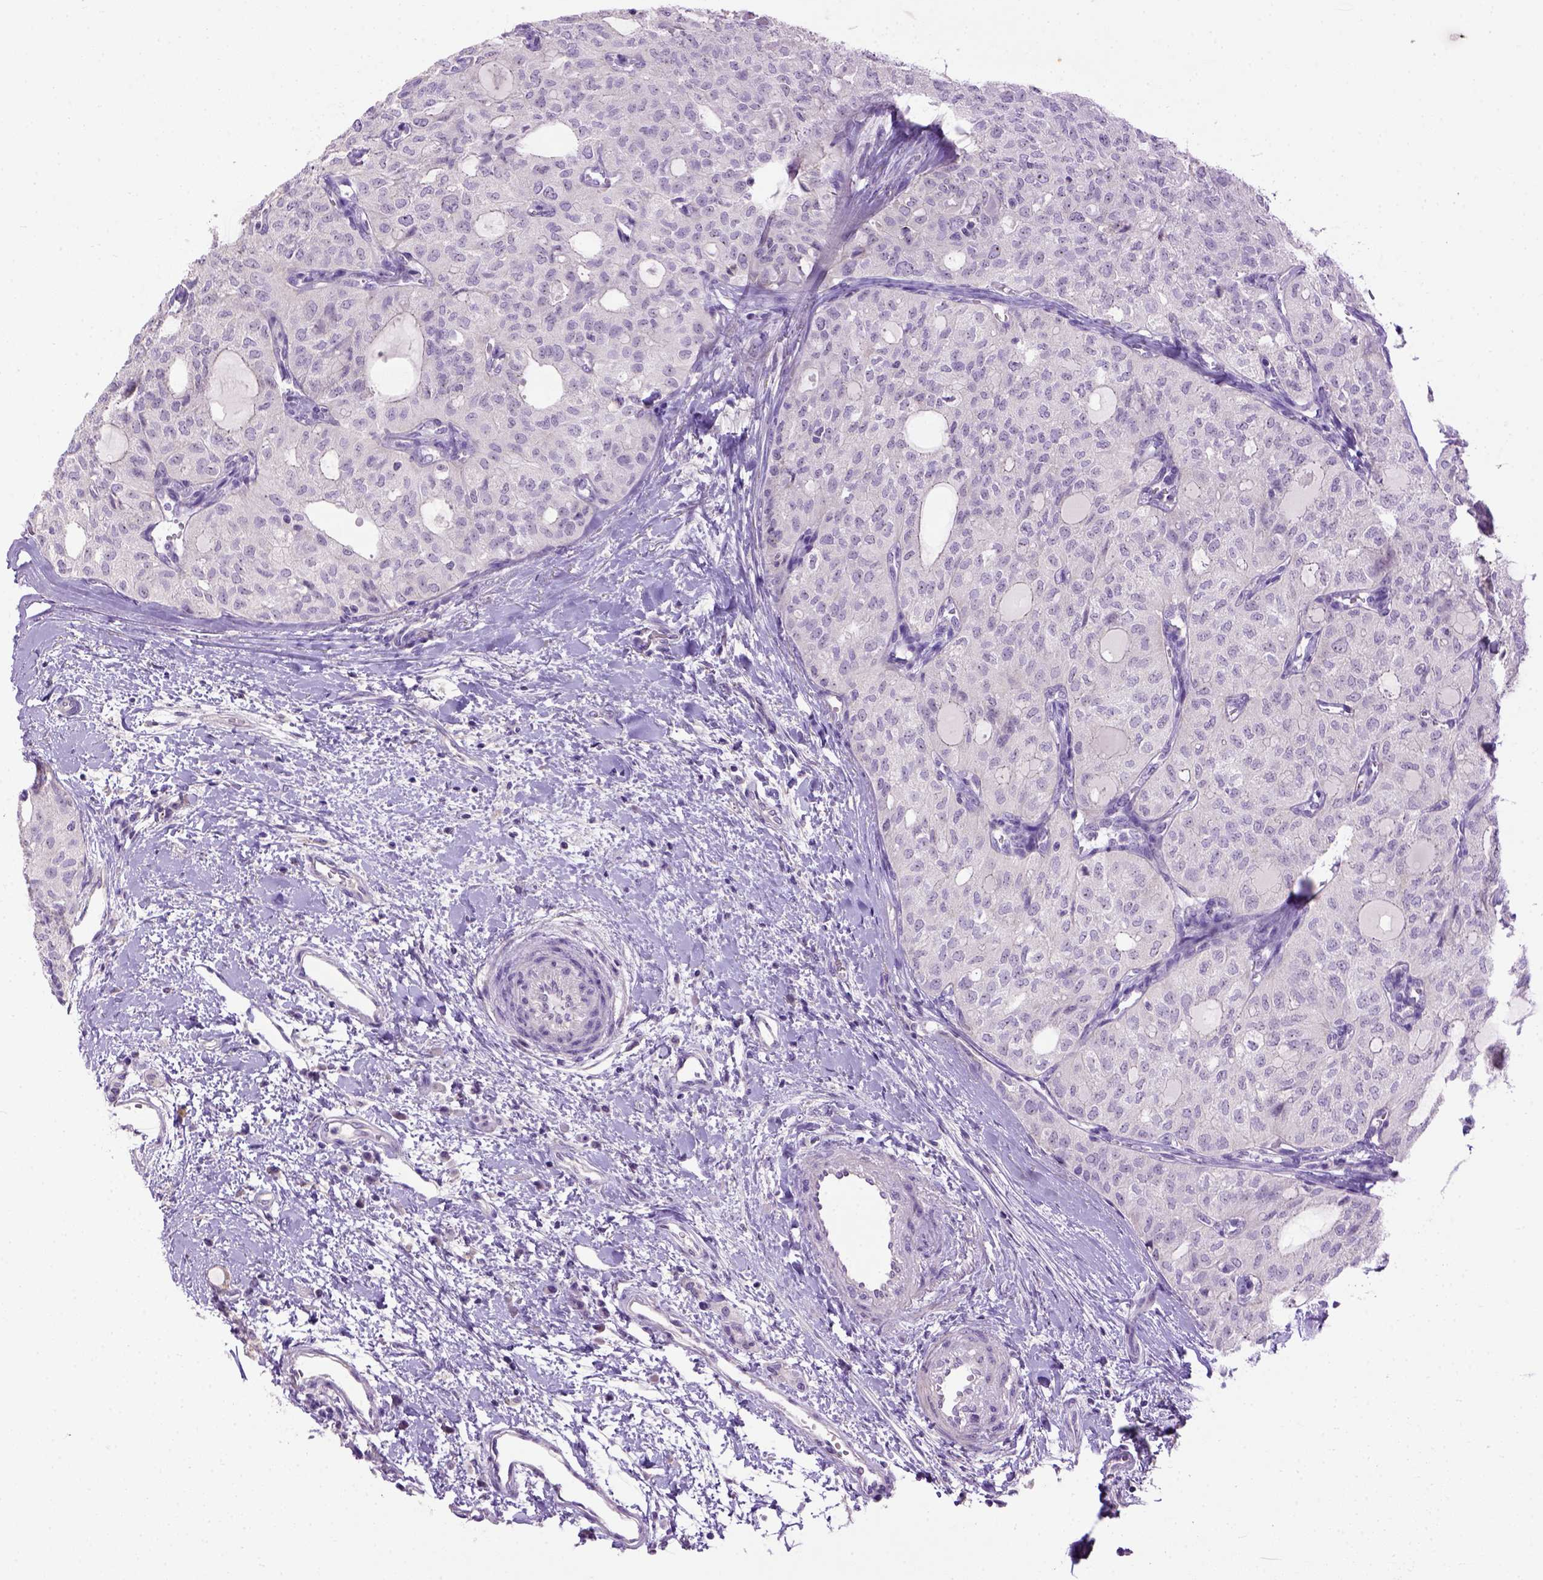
{"staining": {"intensity": "negative", "quantity": "none", "location": "none"}, "tissue": "thyroid cancer", "cell_type": "Tumor cells", "image_type": "cancer", "snomed": [{"axis": "morphology", "description": "Follicular adenoma carcinoma, NOS"}, {"axis": "topography", "description": "Thyroid gland"}], "caption": "Tumor cells are negative for protein expression in human thyroid cancer (follicular adenoma carcinoma).", "gene": "UTP4", "patient": {"sex": "male", "age": 75}}